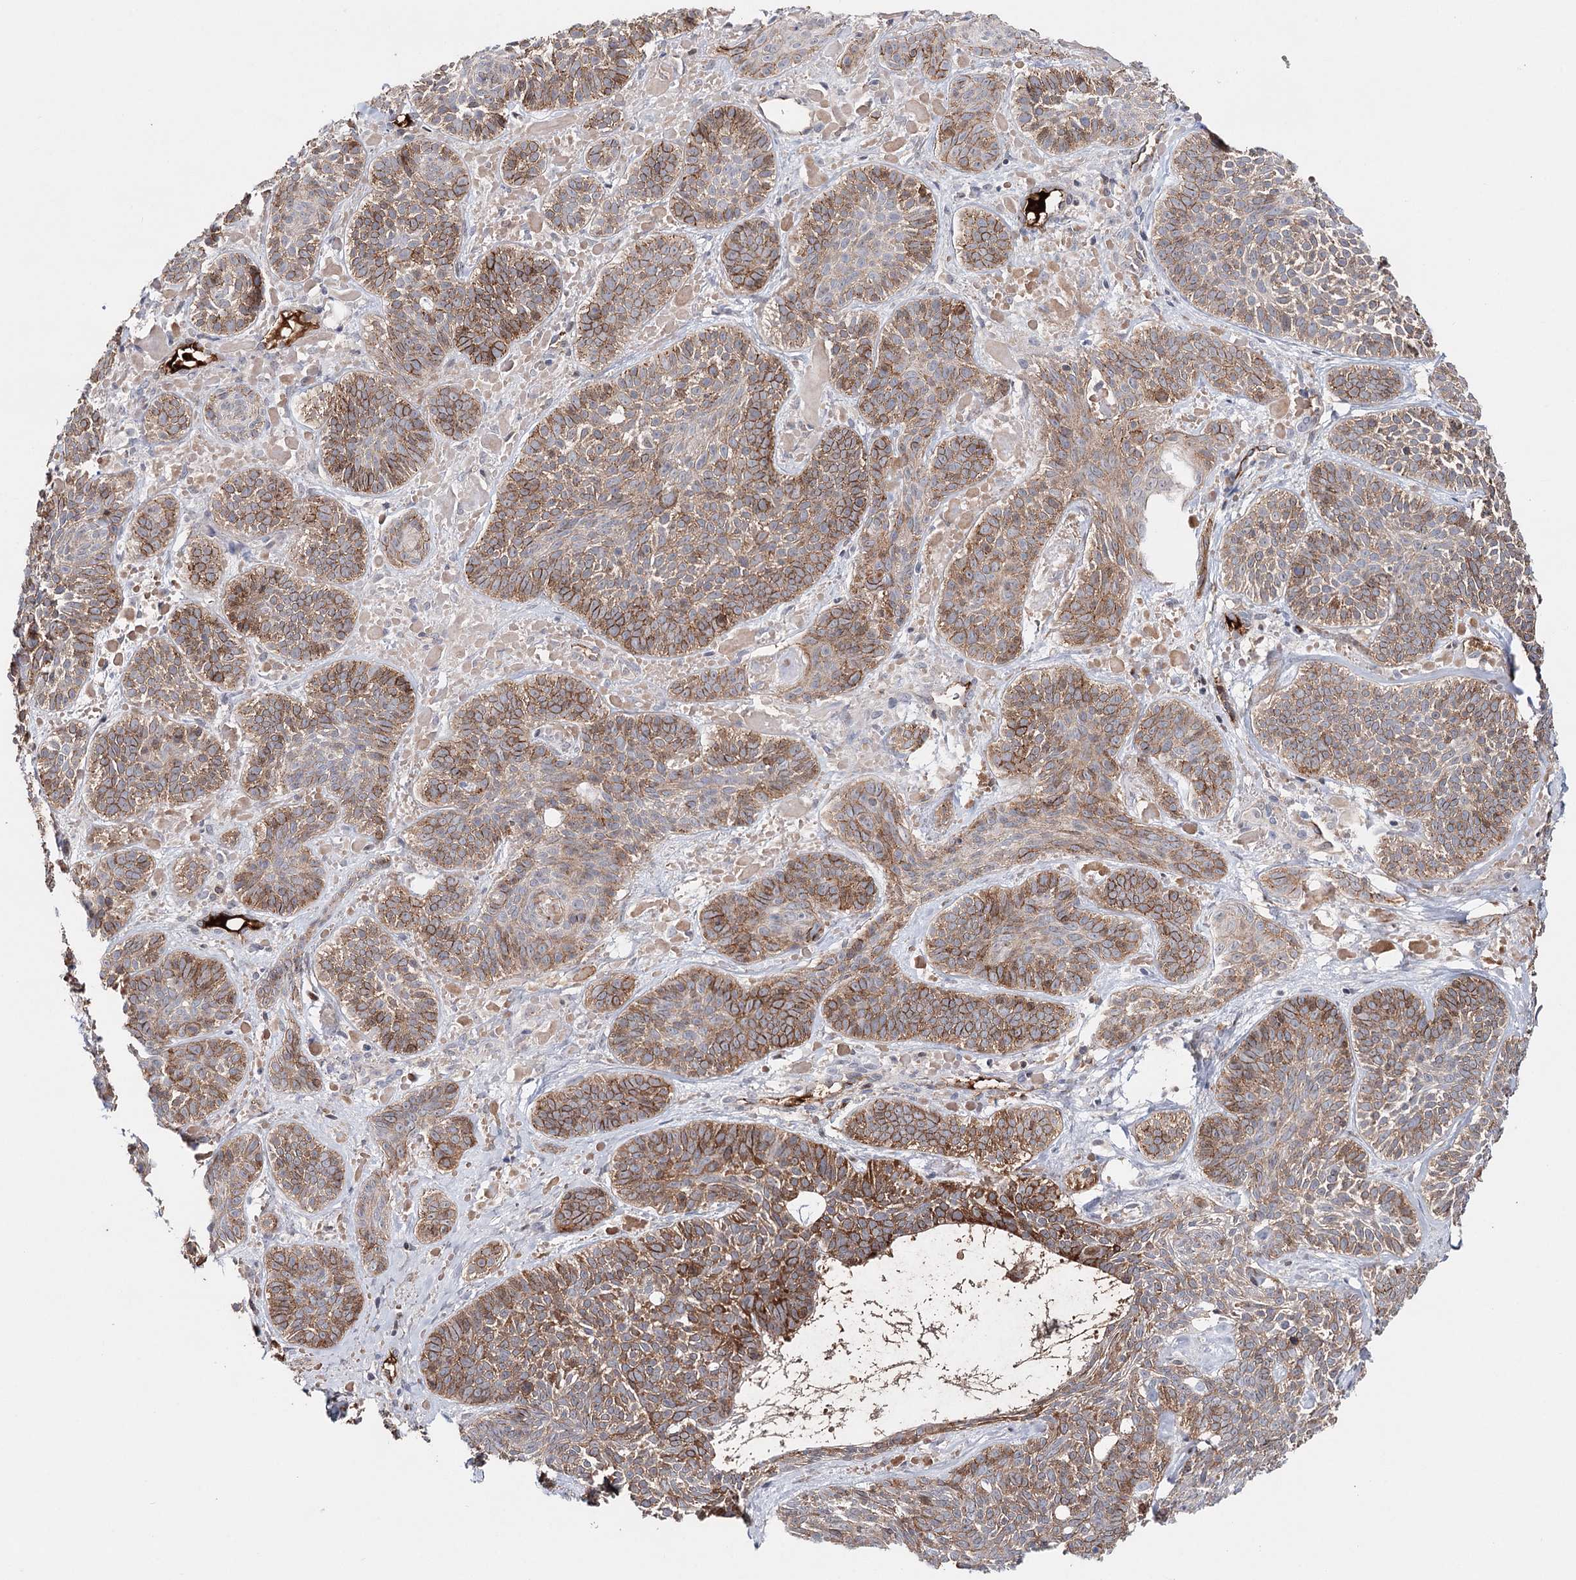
{"staining": {"intensity": "moderate", "quantity": ">75%", "location": "cytoplasmic/membranous"}, "tissue": "skin cancer", "cell_type": "Tumor cells", "image_type": "cancer", "snomed": [{"axis": "morphology", "description": "Basal cell carcinoma"}, {"axis": "topography", "description": "Skin"}], "caption": "Tumor cells display moderate cytoplasmic/membranous expression in about >75% of cells in skin basal cell carcinoma. The staining is performed using DAB brown chromogen to label protein expression. The nuclei are counter-stained blue using hematoxylin.", "gene": "PKP4", "patient": {"sex": "male", "age": 85}}